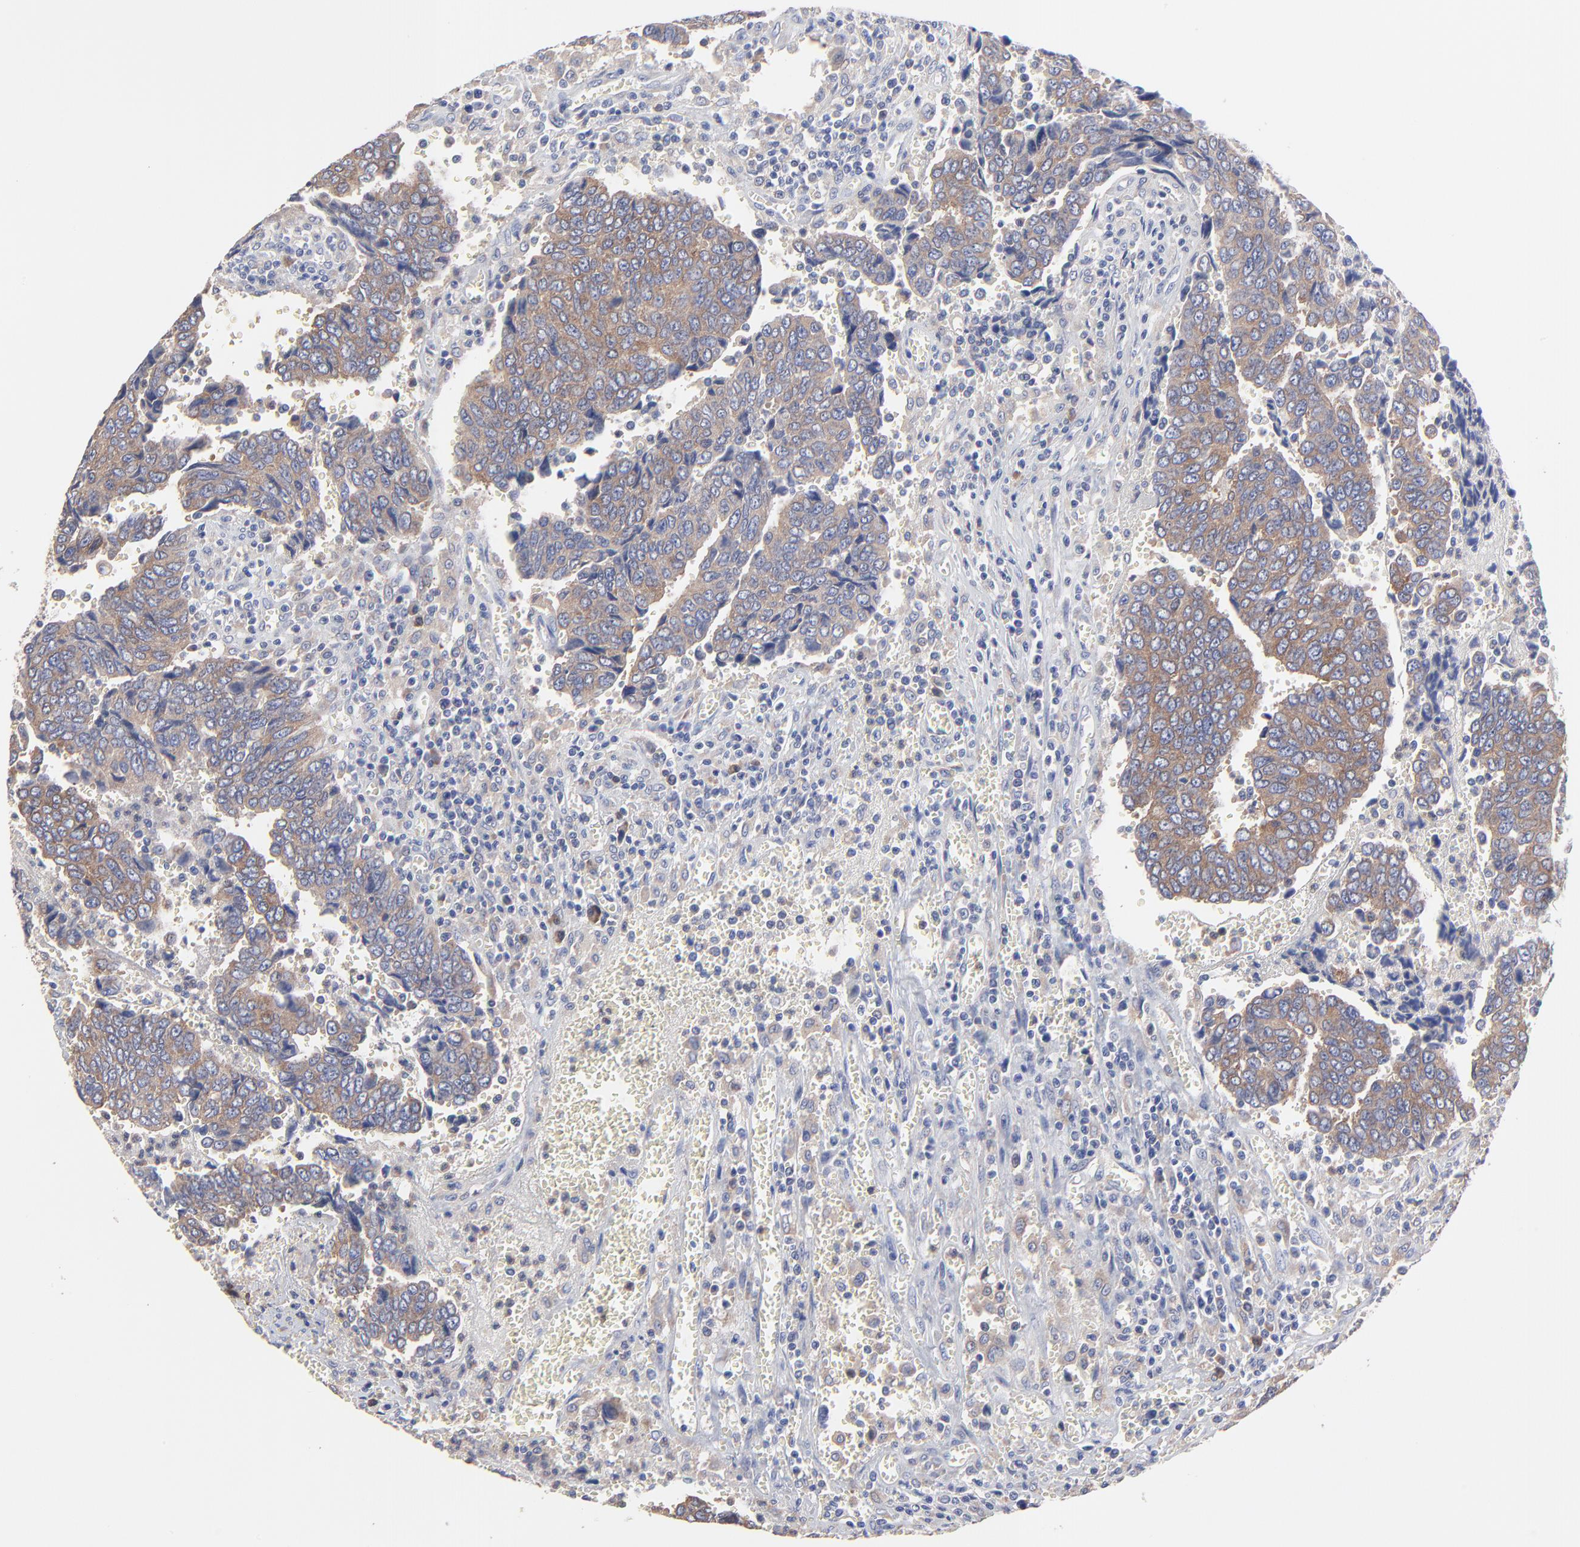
{"staining": {"intensity": "moderate", "quantity": ">75%", "location": "cytoplasmic/membranous"}, "tissue": "urothelial cancer", "cell_type": "Tumor cells", "image_type": "cancer", "snomed": [{"axis": "morphology", "description": "Urothelial carcinoma, High grade"}, {"axis": "topography", "description": "Urinary bladder"}], "caption": "Urothelial carcinoma (high-grade) was stained to show a protein in brown. There is medium levels of moderate cytoplasmic/membranous staining in about >75% of tumor cells.", "gene": "PPFIBP2", "patient": {"sex": "male", "age": 86}}